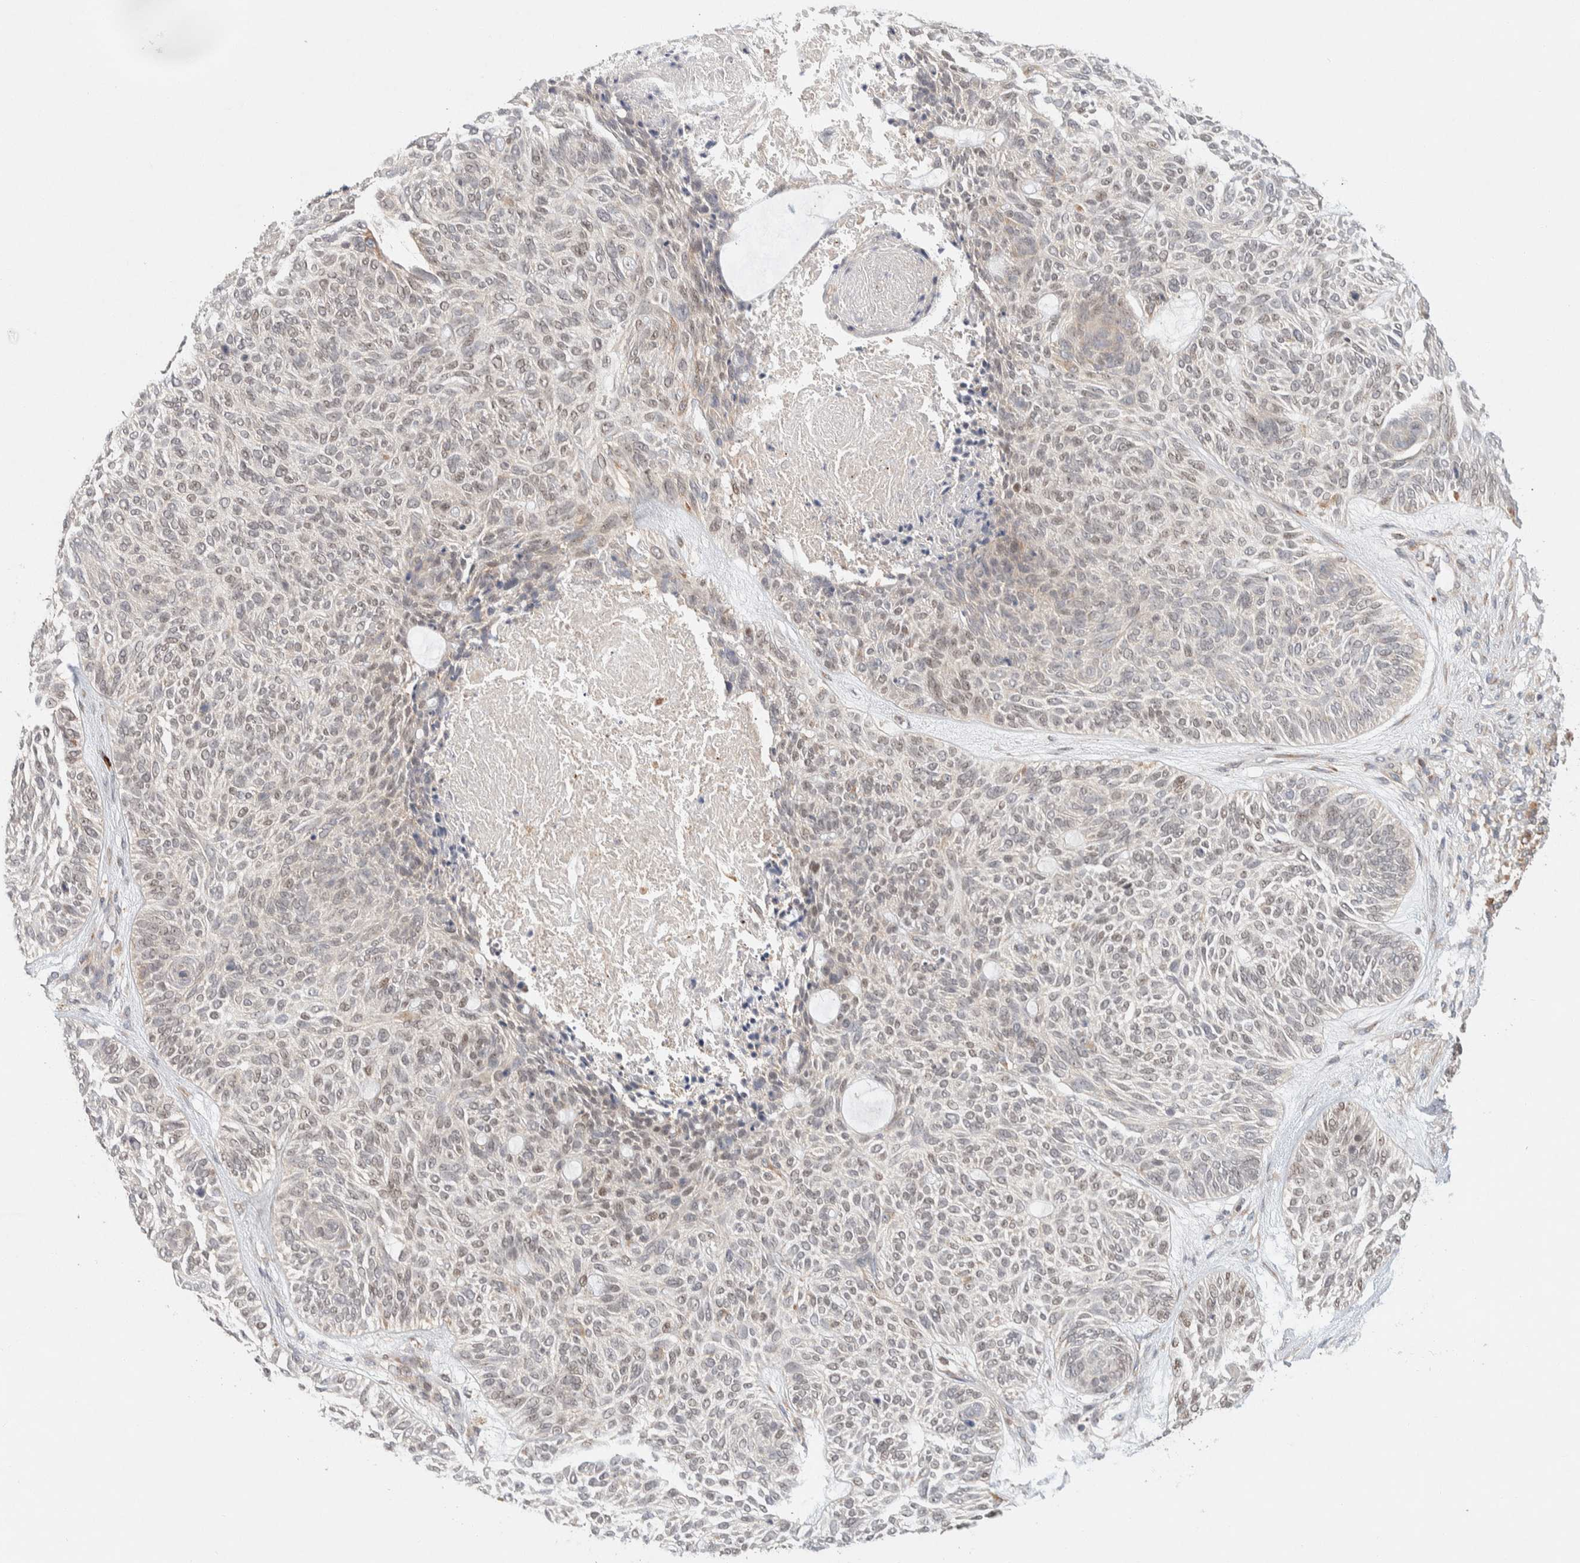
{"staining": {"intensity": "weak", "quantity": "25%-75%", "location": "nuclear"}, "tissue": "skin cancer", "cell_type": "Tumor cells", "image_type": "cancer", "snomed": [{"axis": "morphology", "description": "Basal cell carcinoma"}, {"axis": "topography", "description": "Skin"}], "caption": "Human skin basal cell carcinoma stained for a protein (brown) shows weak nuclear positive positivity in about 25%-75% of tumor cells.", "gene": "KIF9", "patient": {"sex": "male", "age": 55}}